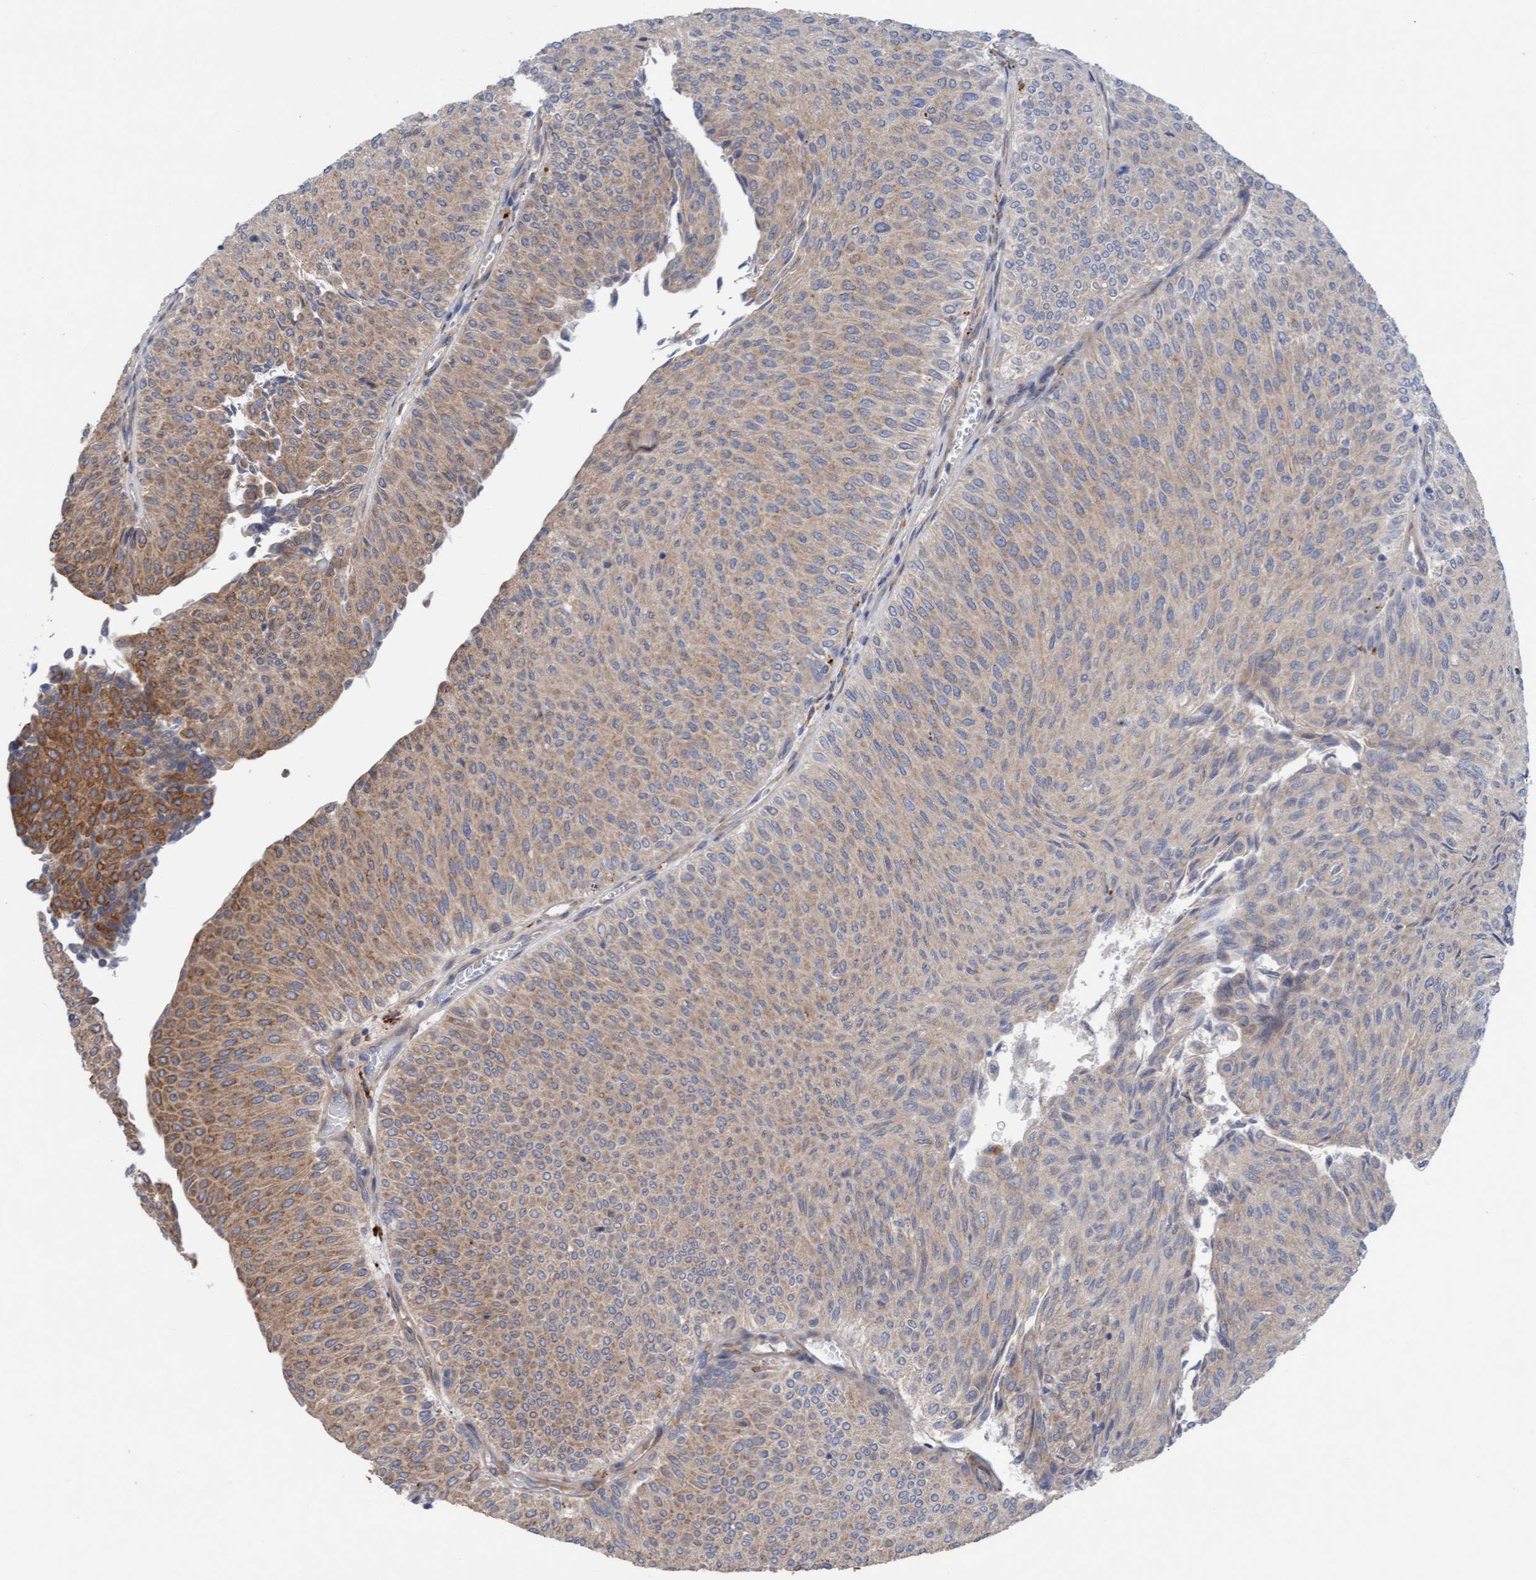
{"staining": {"intensity": "moderate", "quantity": ">75%", "location": "cytoplasmic/membranous"}, "tissue": "urothelial cancer", "cell_type": "Tumor cells", "image_type": "cancer", "snomed": [{"axis": "morphology", "description": "Urothelial carcinoma, Low grade"}, {"axis": "topography", "description": "Urinary bladder"}], "caption": "Moderate cytoplasmic/membranous staining for a protein is appreciated in approximately >75% of tumor cells of urothelial cancer using immunohistochemistry.", "gene": "CDK5RAP3", "patient": {"sex": "male", "age": 78}}